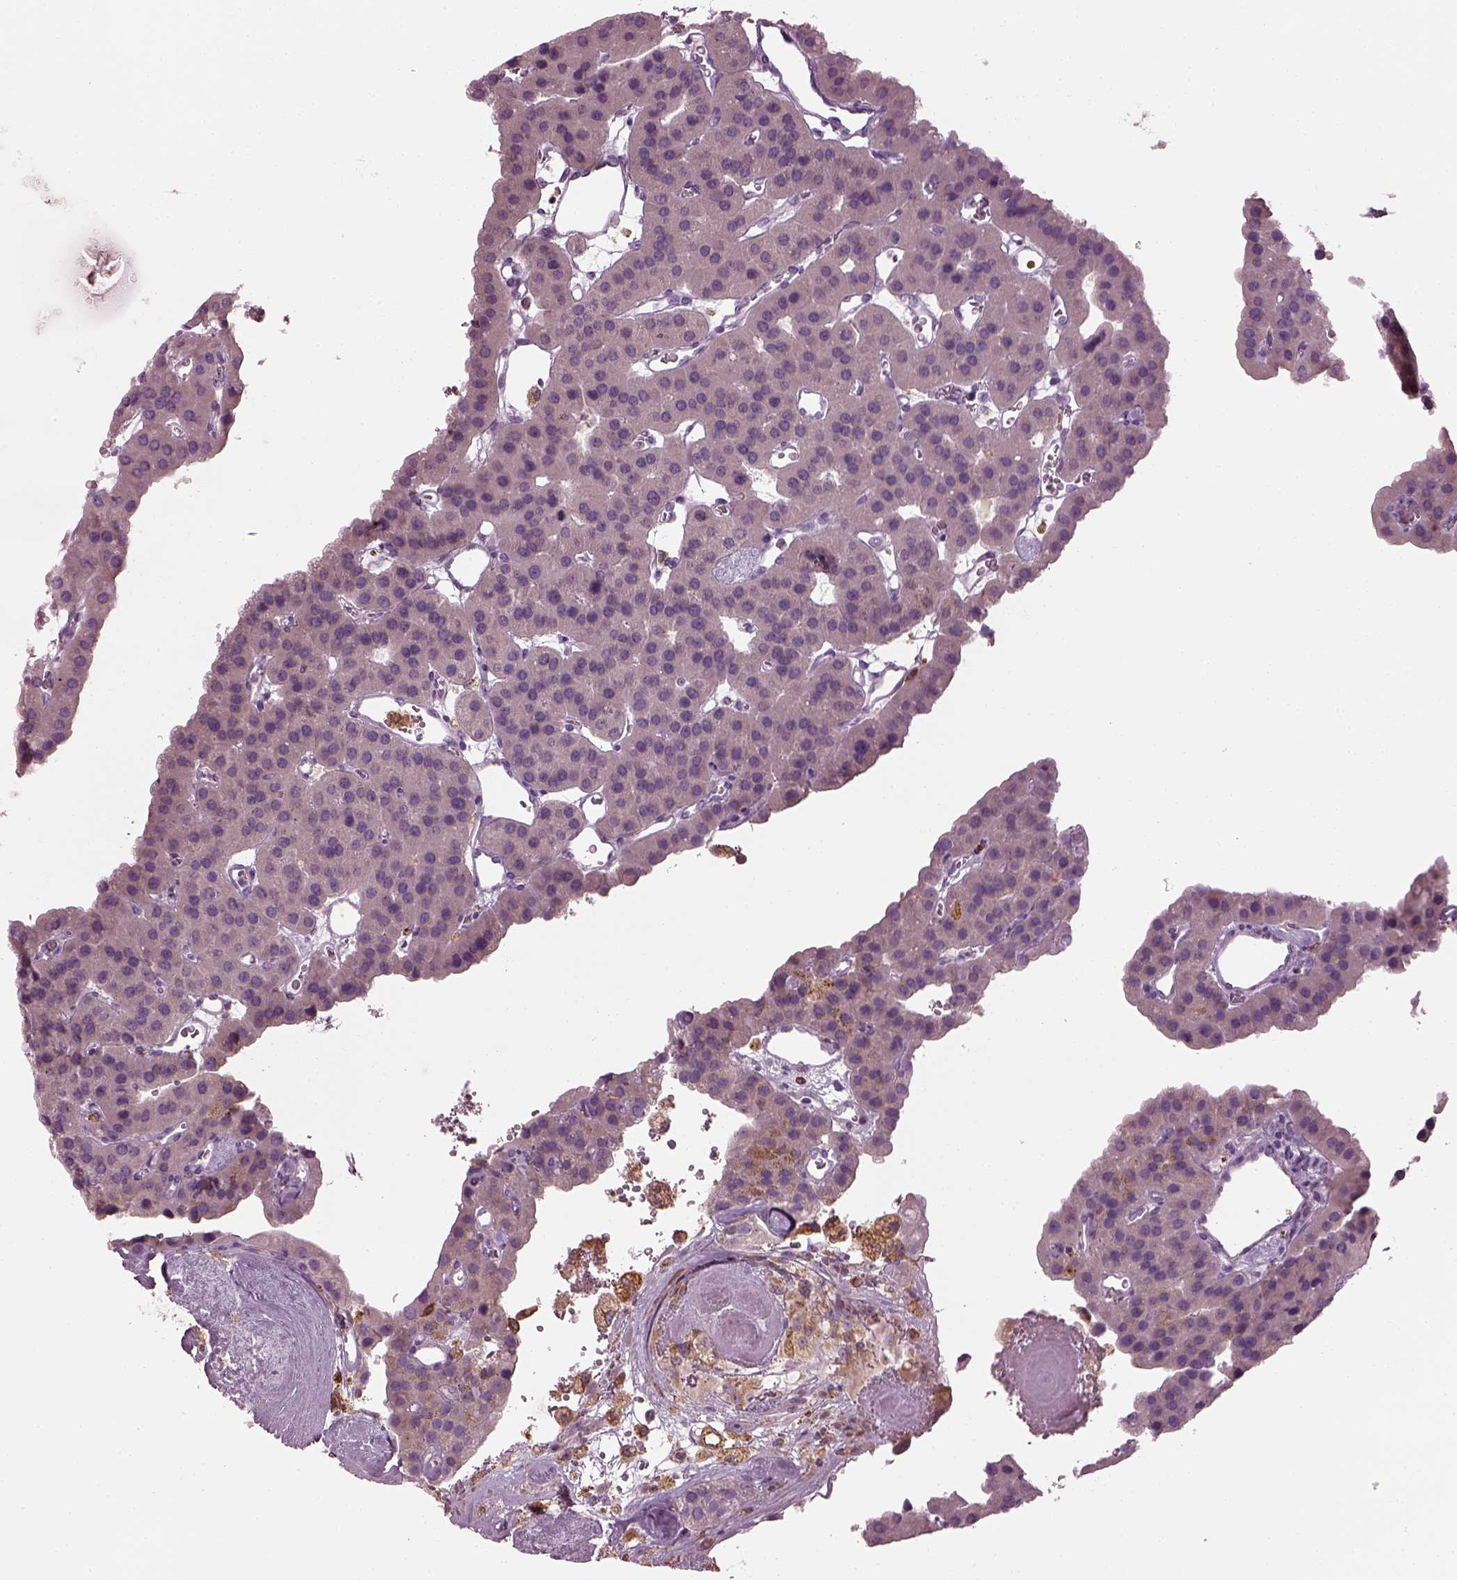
{"staining": {"intensity": "negative", "quantity": "none", "location": "none"}, "tissue": "parathyroid gland", "cell_type": "Glandular cells", "image_type": "normal", "snomed": [{"axis": "morphology", "description": "Normal tissue, NOS"}, {"axis": "morphology", "description": "Adenoma, NOS"}, {"axis": "topography", "description": "Parathyroid gland"}], "caption": "An image of human parathyroid gland is negative for staining in glandular cells. (DAB IHC, high magnification).", "gene": "TMEM231", "patient": {"sex": "female", "age": 86}}